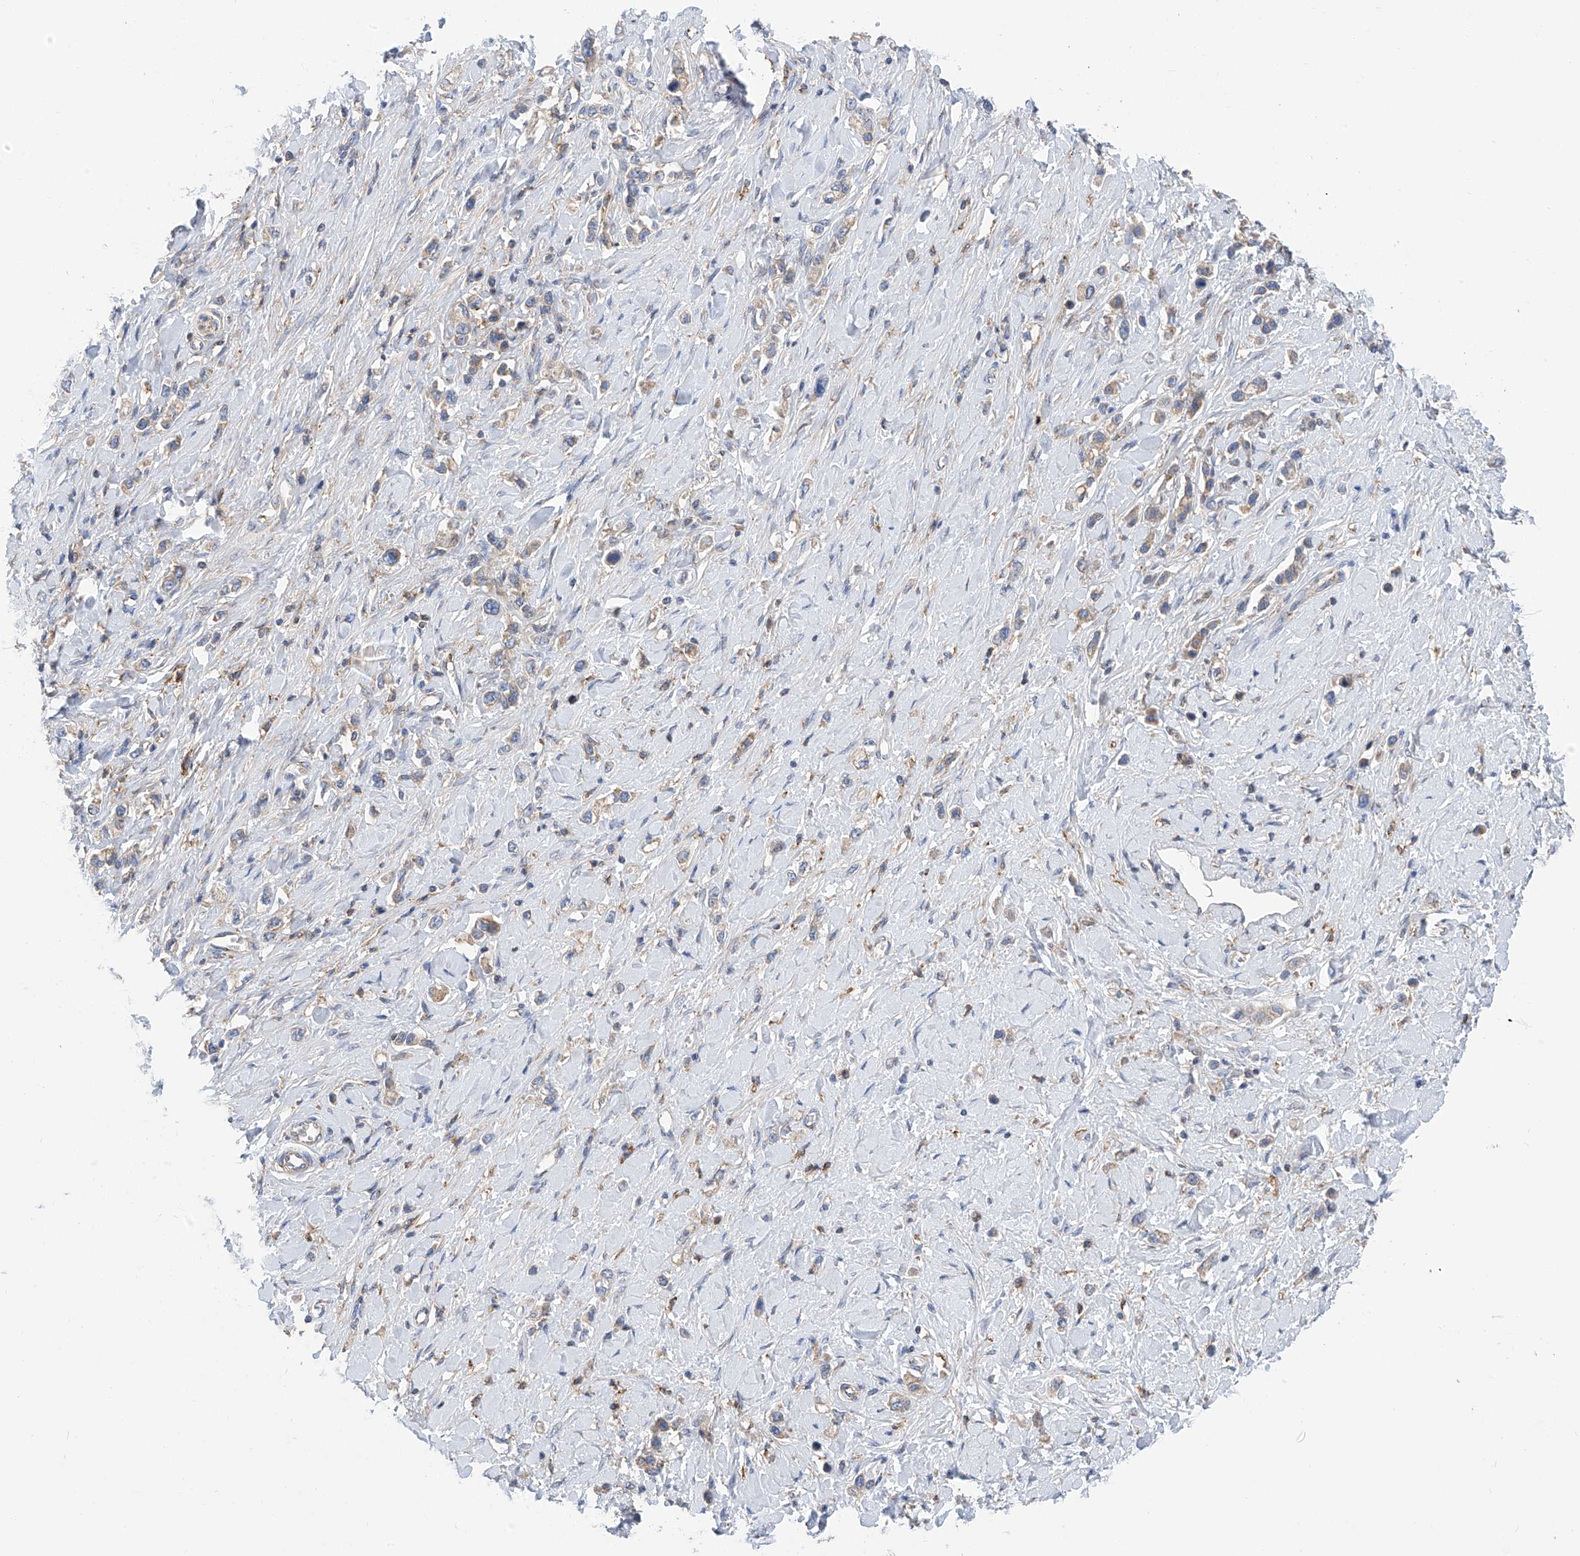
{"staining": {"intensity": "weak", "quantity": "25%-75%", "location": "cytoplasmic/membranous"}, "tissue": "stomach cancer", "cell_type": "Tumor cells", "image_type": "cancer", "snomed": [{"axis": "morphology", "description": "Normal tissue, NOS"}, {"axis": "morphology", "description": "Adenocarcinoma, NOS"}, {"axis": "topography", "description": "Stomach, upper"}, {"axis": "topography", "description": "Stomach"}], "caption": "A histopathology image of human adenocarcinoma (stomach) stained for a protein reveals weak cytoplasmic/membranous brown staining in tumor cells.", "gene": "P2RX7", "patient": {"sex": "female", "age": 65}}